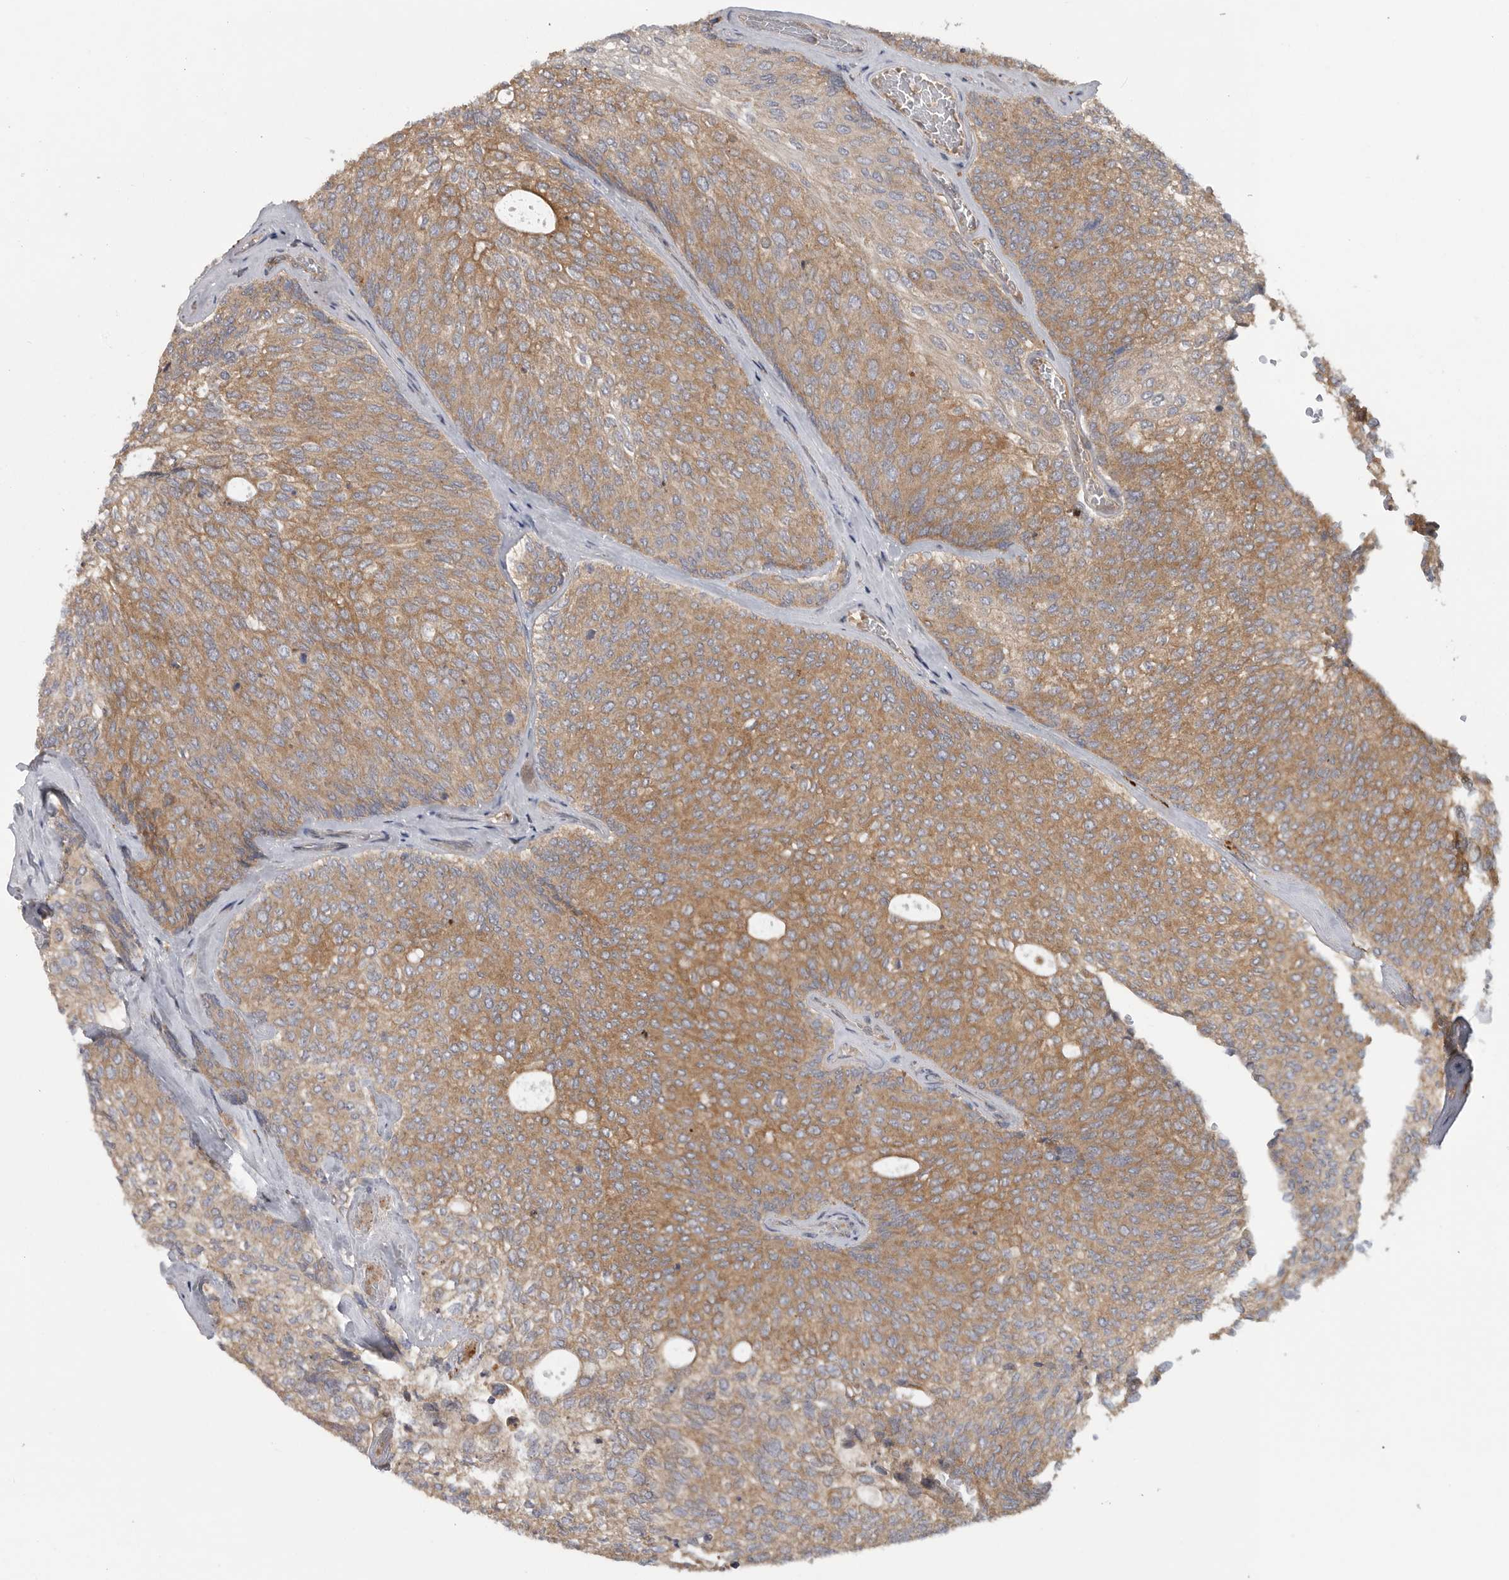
{"staining": {"intensity": "moderate", "quantity": ">75%", "location": "cytoplasmic/membranous"}, "tissue": "urothelial cancer", "cell_type": "Tumor cells", "image_type": "cancer", "snomed": [{"axis": "morphology", "description": "Urothelial carcinoma, Low grade"}, {"axis": "topography", "description": "Urinary bladder"}], "caption": "Tumor cells demonstrate moderate cytoplasmic/membranous expression in about >75% of cells in urothelial carcinoma (low-grade).", "gene": "C1orf109", "patient": {"sex": "female", "age": 79}}